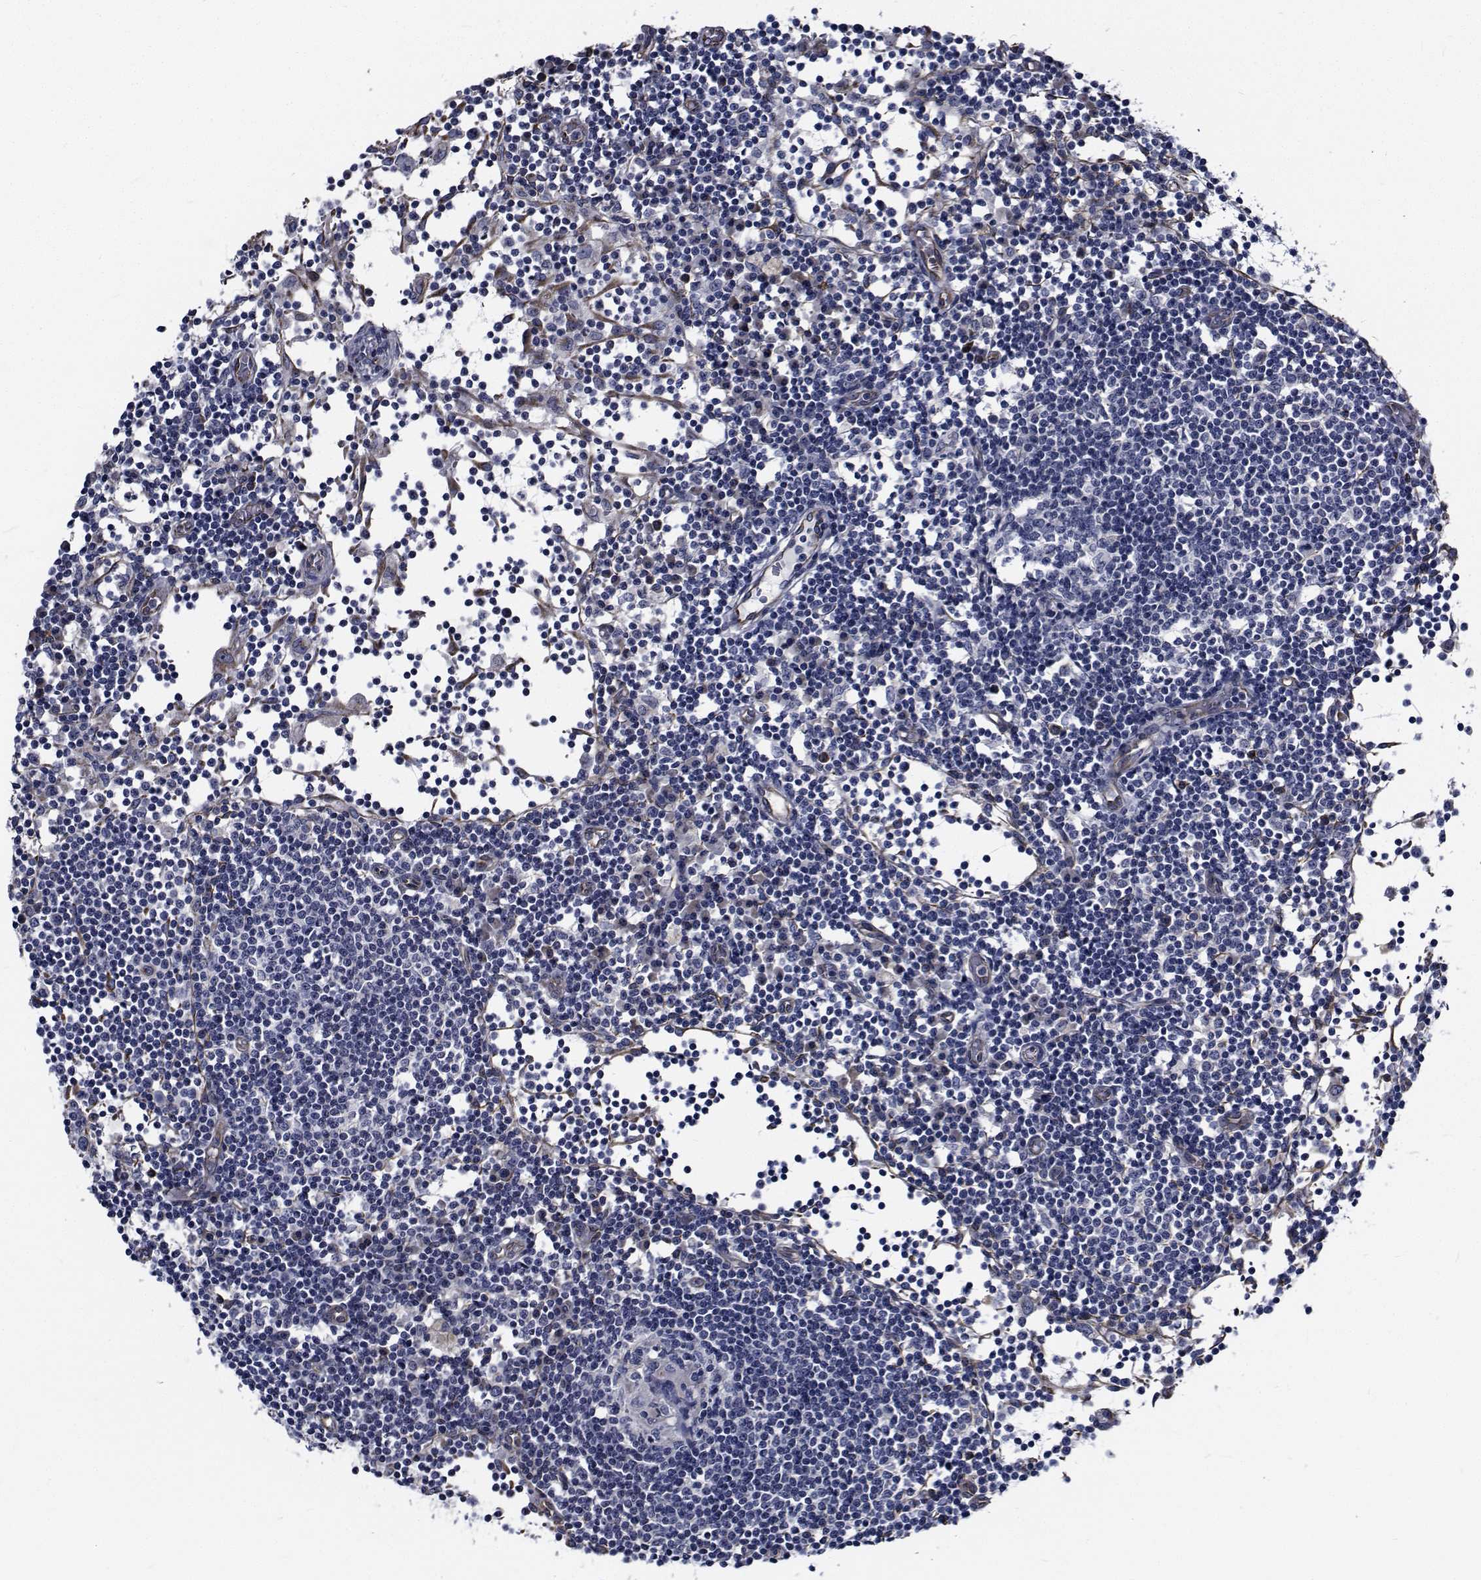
{"staining": {"intensity": "negative", "quantity": "none", "location": "none"}, "tissue": "lymph node", "cell_type": "Germinal center cells", "image_type": "normal", "snomed": [{"axis": "morphology", "description": "Normal tissue, NOS"}, {"axis": "topography", "description": "Lymph node"}], "caption": "This is an IHC micrograph of benign human lymph node. There is no expression in germinal center cells.", "gene": "TTBK1", "patient": {"sex": "female", "age": 72}}